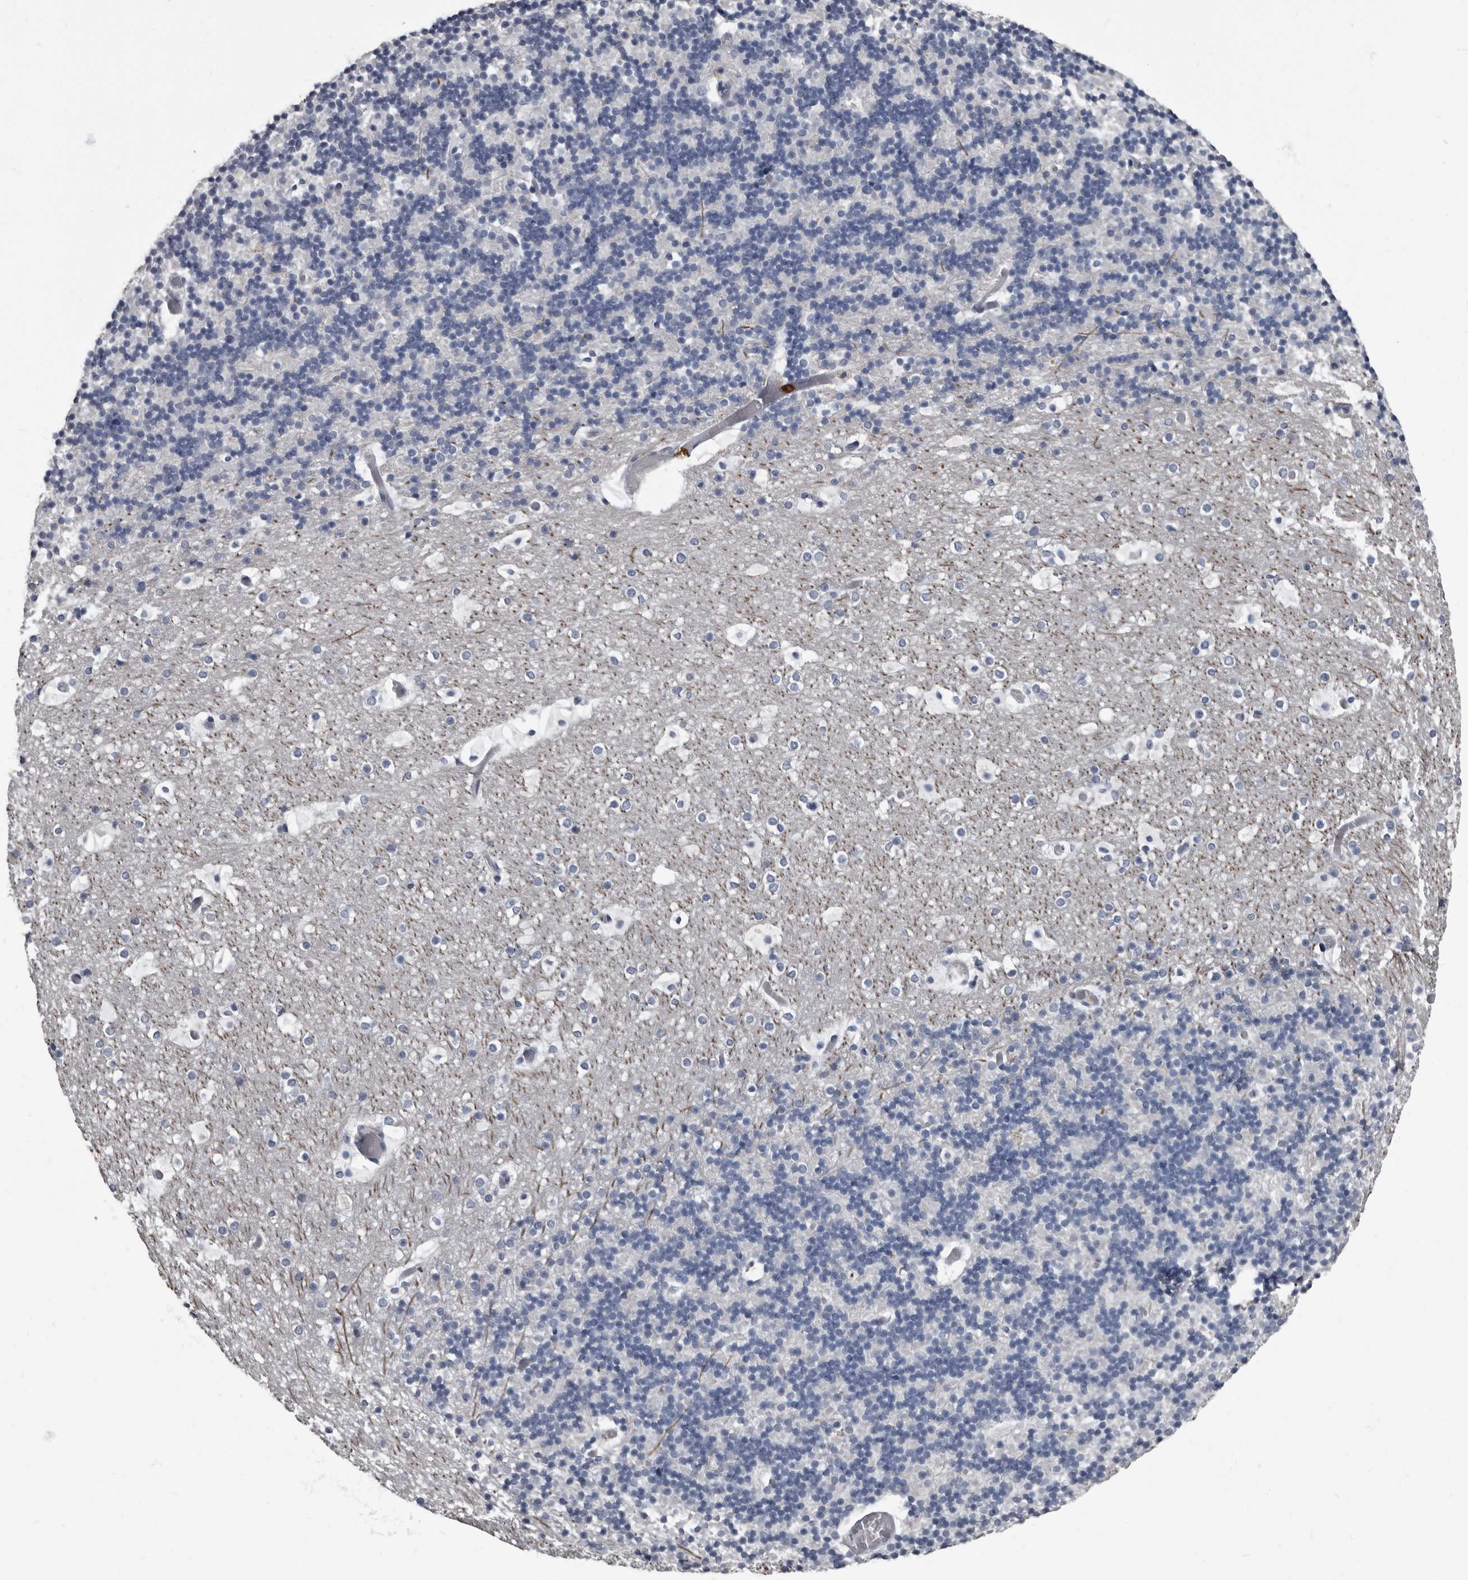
{"staining": {"intensity": "negative", "quantity": "none", "location": "none"}, "tissue": "cerebellum", "cell_type": "Cells in granular layer", "image_type": "normal", "snomed": [{"axis": "morphology", "description": "Normal tissue, NOS"}, {"axis": "topography", "description": "Cerebellum"}], "caption": "Image shows no significant protein expression in cells in granular layer of normal cerebellum. The staining was performed using DAB to visualize the protein expression in brown, while the nuclei were stained in blue with hematoxylin (Magnification: 20x).", "gene": "TPD52L1", "patient": {"sex": "male", "age": 57}}